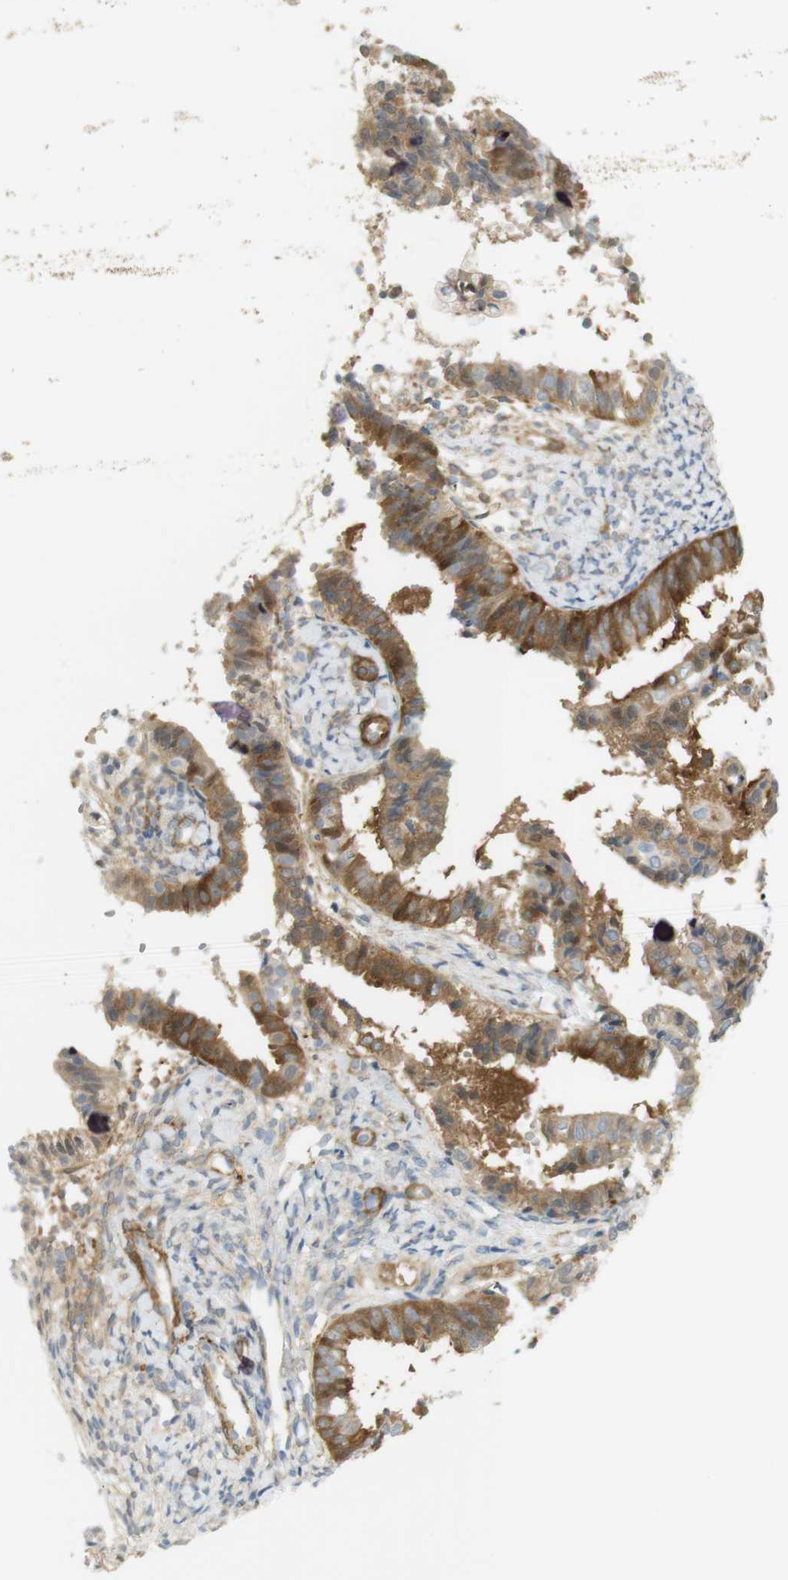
{"staining": {"intensity": "strong", "quantity": ">75%", "location": "cytoplasmic/membranous"}, "tissue": "endometrial cancer", "cell_type": "Tumor cells", "image_type": "cancer", "snomed": [{"axis": "morphology", "description": "Adenocarcinoma, NOS"}, {"axis": "topography", "description": "Endometrium"}], "caption": "Immunohistochemical staining of endometrial adenocarcinoma exhibits strong cytoplasmic/membranous protein positivity in about >75% of tumor cells.", "gene": "PDE3A", "patient": {"sex": "female", "age": 63}}